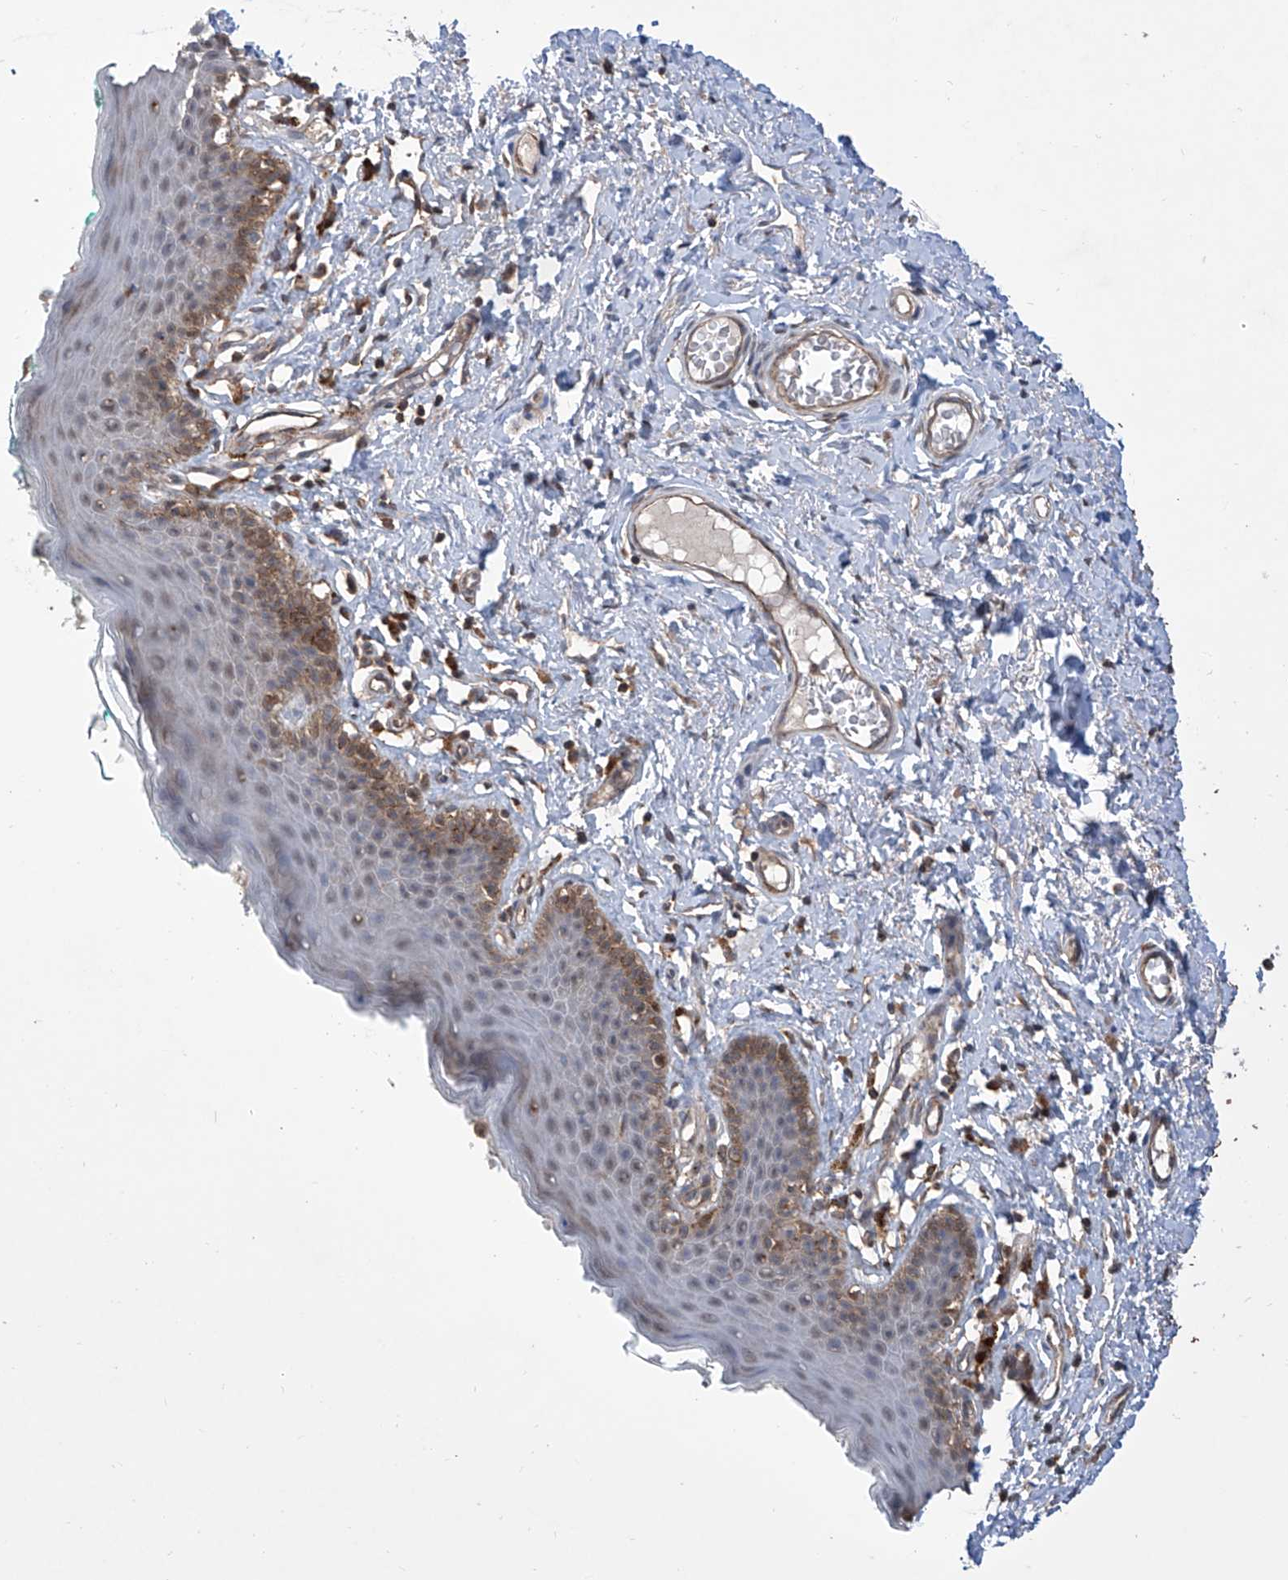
{"staining": {"intensity": "moderate", "quantity": "<25%", "location": "cytoplasmic/membranous"}, "tissue": "skin", "cell_type": "Epidermal cells", "image_type": "normal", "snomed": [{"axis": "morphology", "description": "Normal tissue, NOS"}, {"axis": "topography", "description": "Vulva"}], "caption": "Immunohistochemistry of benign human skin reveals low levels of moderate cytoplasmic/membranous staining in about <25% of epidermal cells. (Stains: DAB (3,3'-diaminobenzidine) in brown, nuclei in blue, Microscopy: brightfield microscopy at high magnification).", "gene": "HOXC8", "patient": {"sex": "female", "age": 66}}